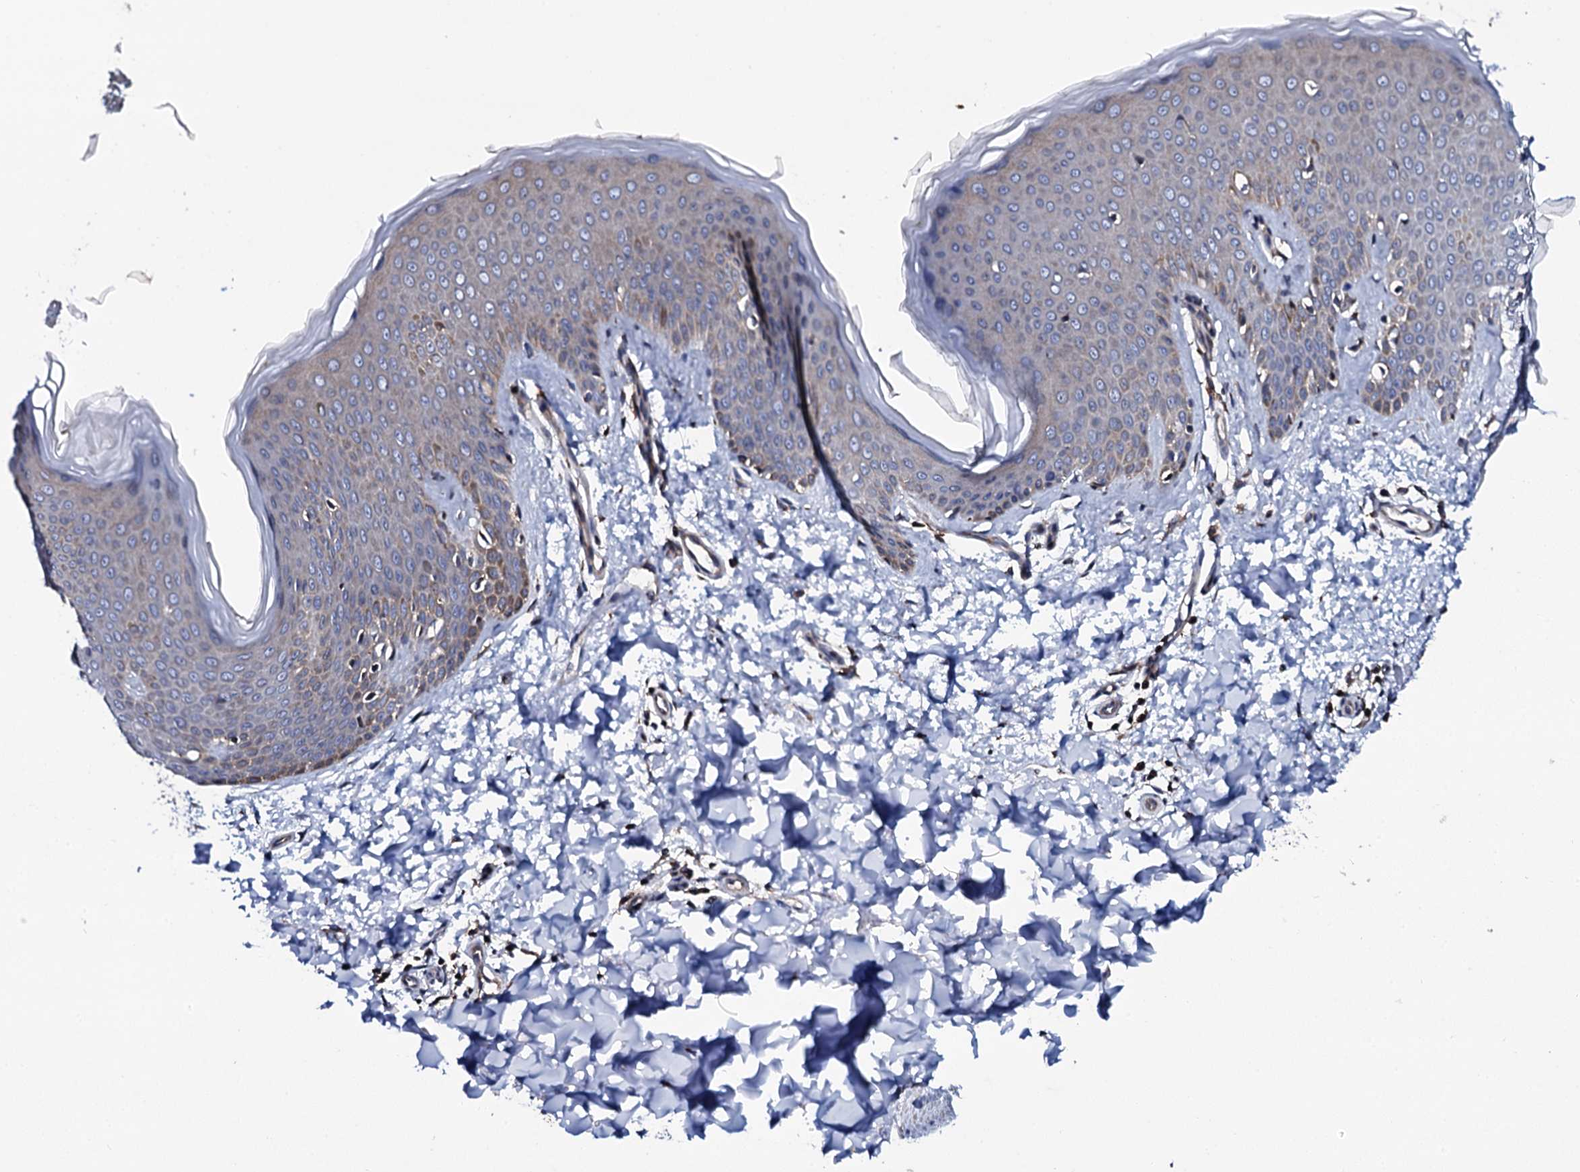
{"staining": {"intensity": "moderate", "quantity": ">75%", "location": "cytoplasmic/membranous"}, "tissue": "skin", "cell_type": "Fibroblasts", "image_type": "normal", "snomed": [{"axis": "morphology", "description": "Normal tissue, NOS"}, {"axis": "topography", "description": "Skin"}], "caption": "Immunohistochemistry staining of unremarkable skin, which displays medium levels of moderate cytoplasmic/membranous expression in about >75% of fibroblasts indicating moderate cytoplasmic/membranous protein expression. The staining was performed using DAB (3,3'-diaminobenzidine) (brown) for protein detection and nuclei were counterstained in hematoxylin (blue).", "gene": "PLET1", "patient": {"sex": "male", "age": 36}}